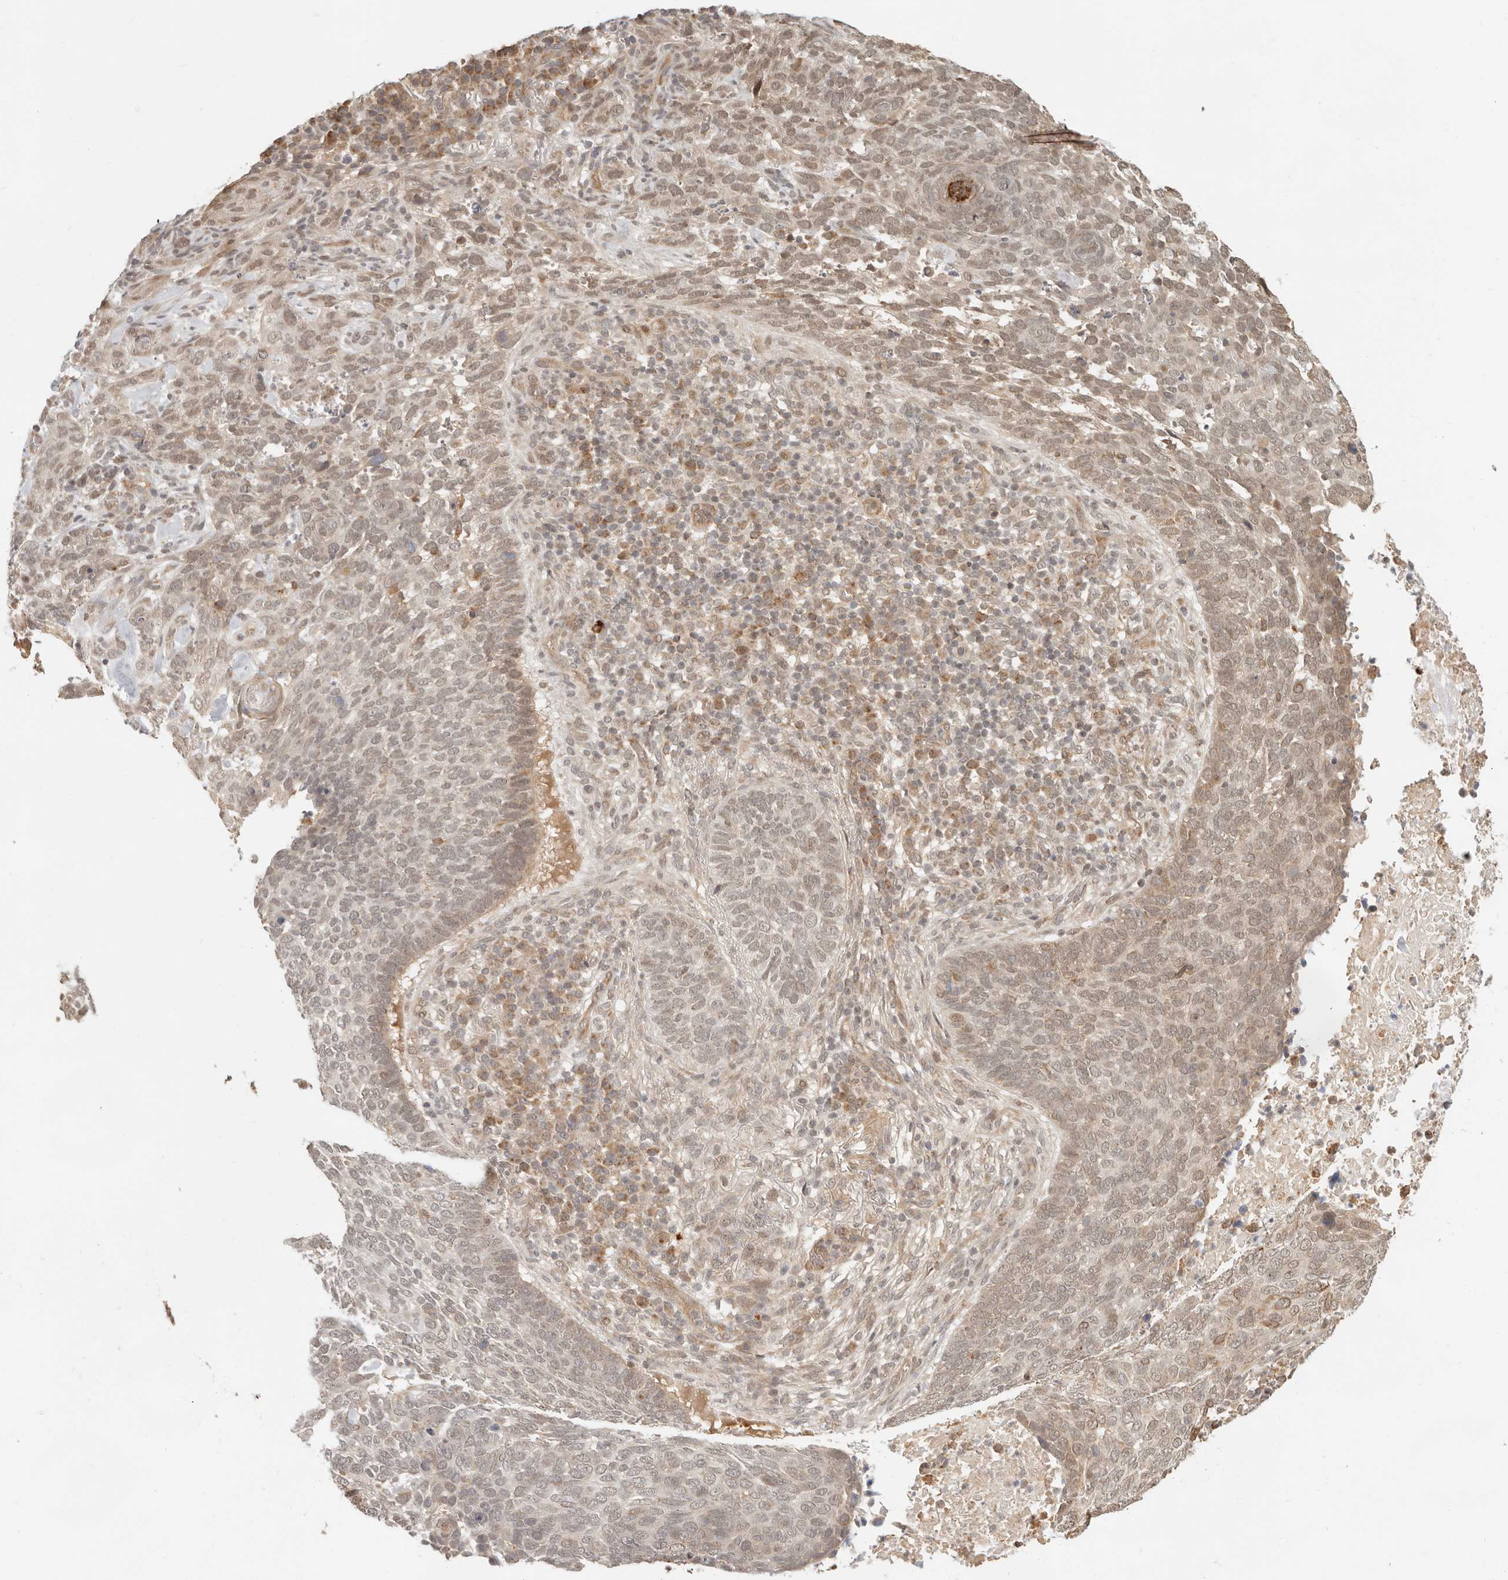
{"staining": {"intensity": "moderate", "quantity": "25%-75%", "location": "cytoplasmic/membranous,nuclear"}, "tissue": "skin cancer", "cell_type": "Tumor cells", "image_type": "cancer", "snomed": [{"axis": "morphology", "description": "Basal cell carcinoma"}, {"axis": "topography", "description": "Skin"}], "caption": "The image shows a brown stain indicating the presence of a protein in the cytoplasmic/membranous and nuclear of tumor cells in basal cell carcinoma (skin).", "gene": "BAALC", "patient": {"sex": "female", "age": 64}}